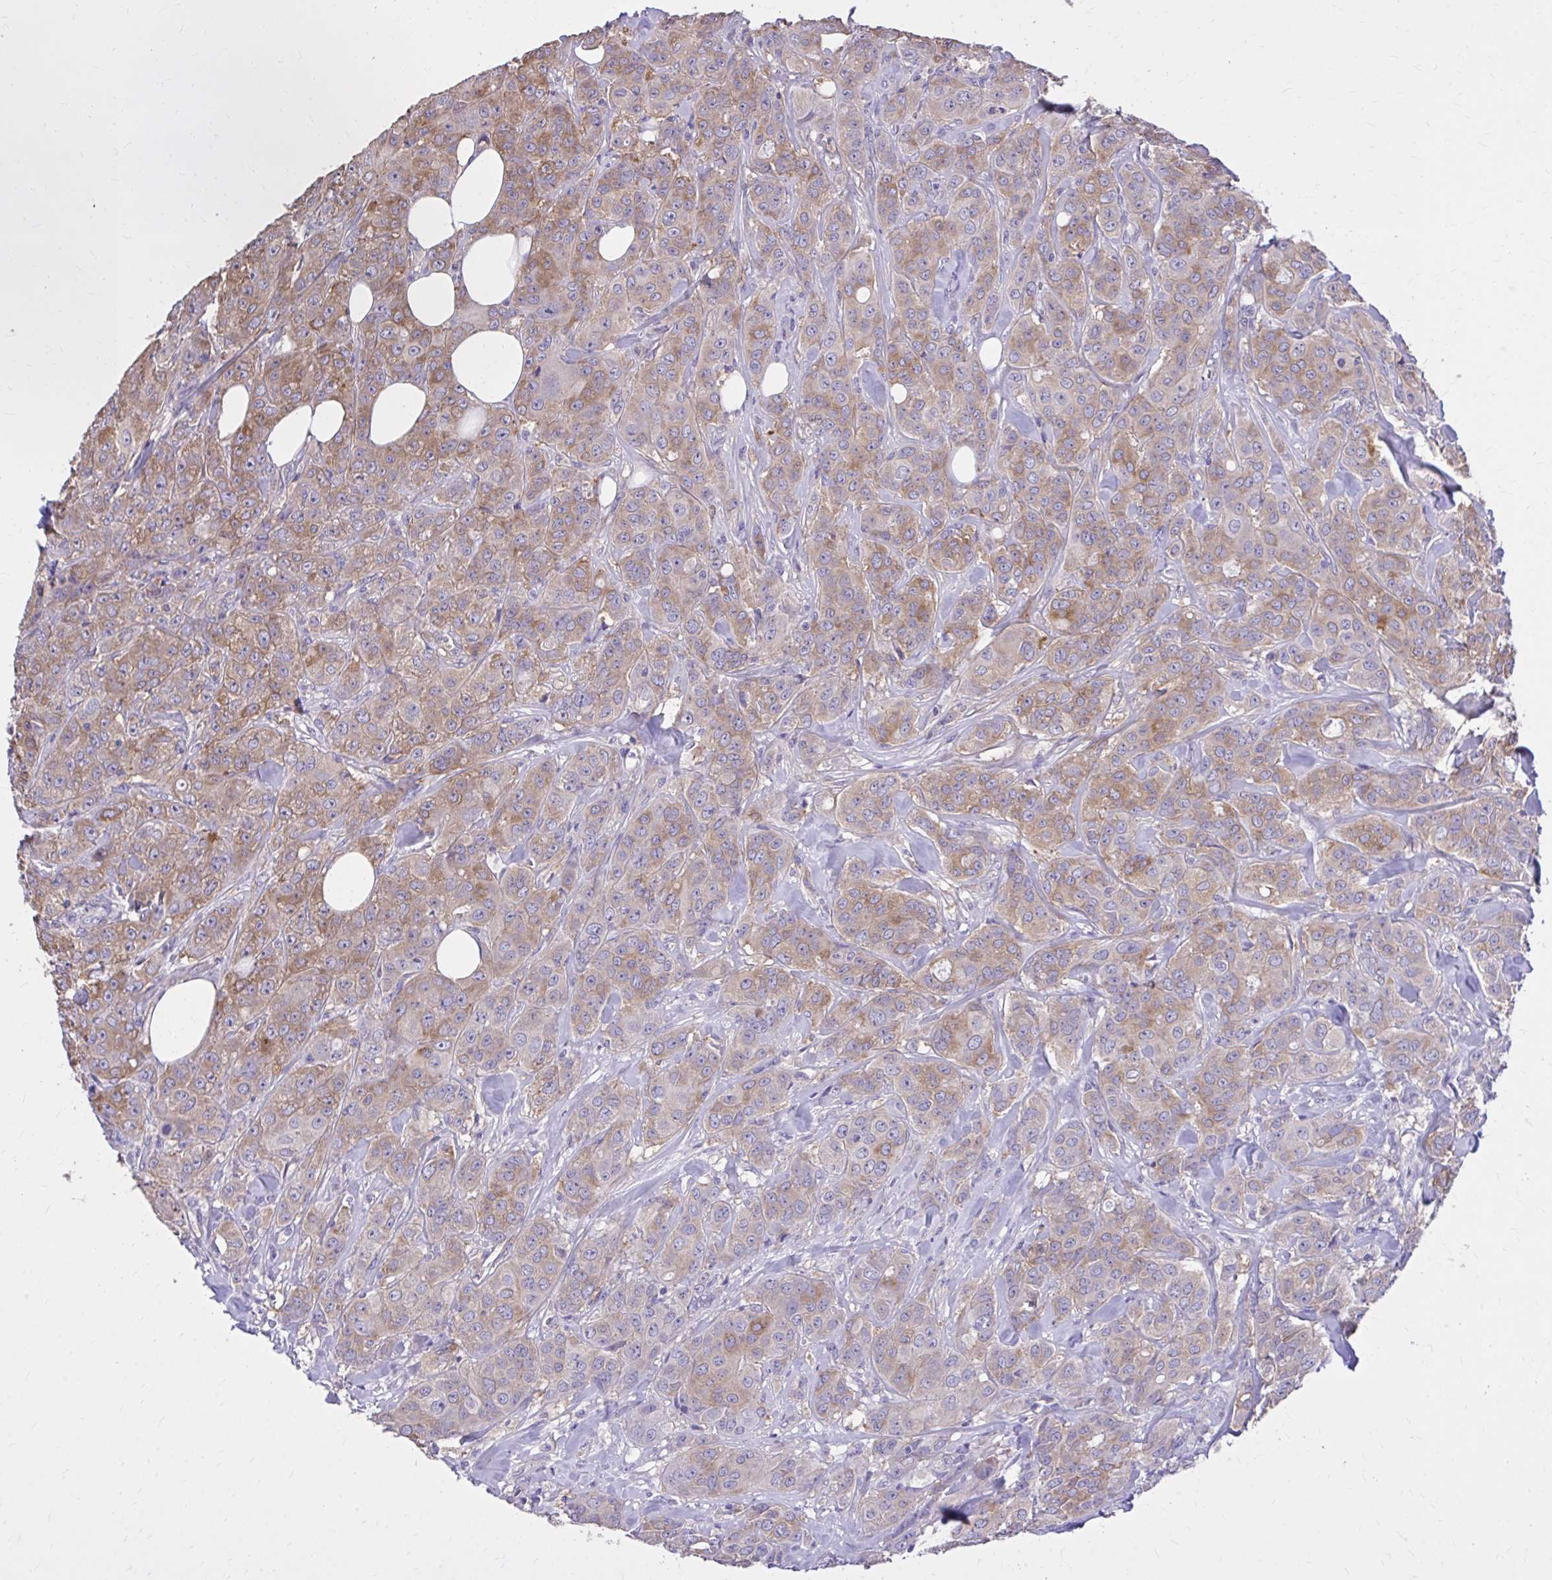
{"staining": {"intensity": "moderate", "quantity": ">75%", "location": "cytoplasmic/membranous"}, "tissue": "breast cancer", "cell_type": "Tumor cells", "image_type": "cancer", "snomed": [{"axis": "morphology", "description": "Normal tissue, NOS"}, {"axis": "morphology", "description": "Duct carcinoma"}, {"axis": "topography", "description": "Breast"}], "caption": "Breast cancer stained with DAB (3,3'-diaminobenzidine) immunohistochemistry (IHC) shows medium levels of moderate cytoplasmic/membranous staining in about >75% of tumor cells.", "gene": "EPB41L1", "patient": {"sex": "female", "age": 43}}